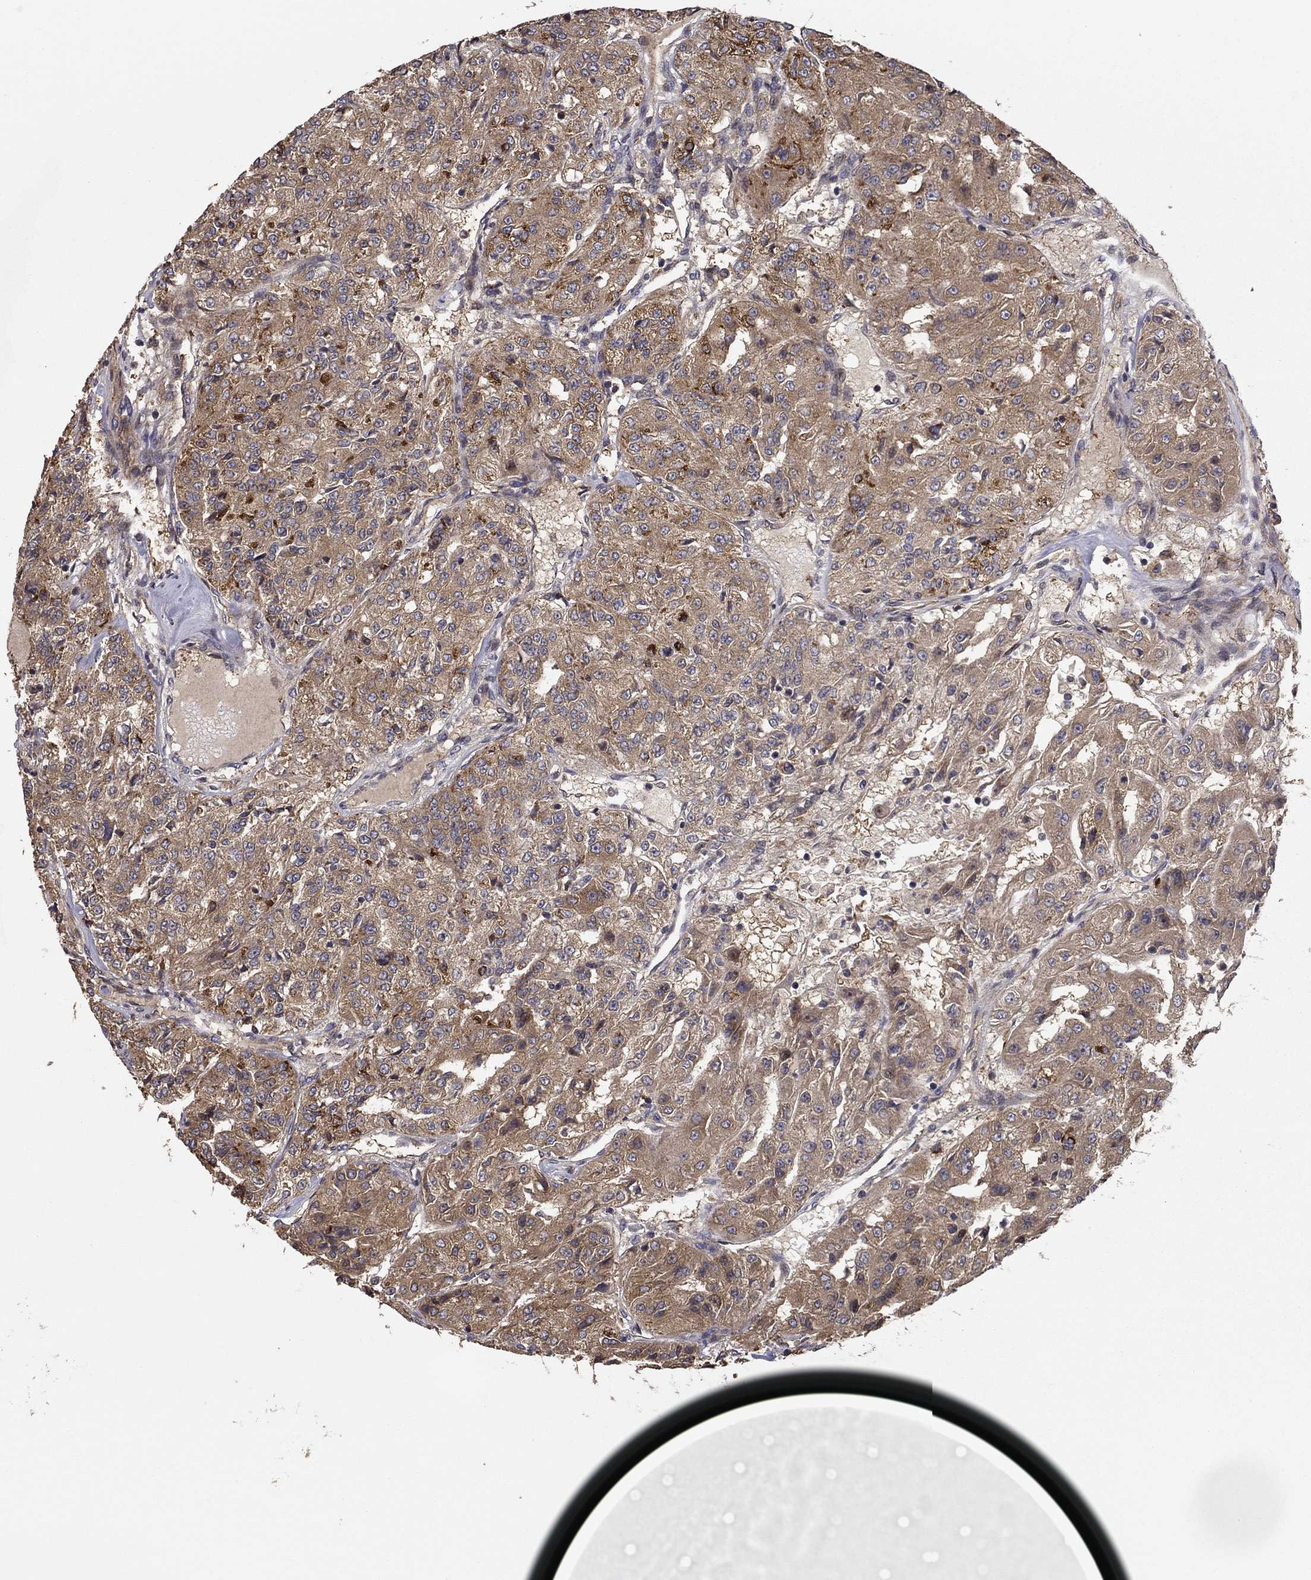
{"staining": {"intensity": "moderate", "quantity": "25%-75%", "location": "cytoplasmic/membranous"}, "tissue": "renal cancer", "cell_type": "Tumor cells", "image_type": "cancer", "snomed": [{"axis": "morphology", "description": "Adenocarcinoma, NOS"}, {"axis": "topography", "description": "Kidney"}], "caption": "IHC (DAB) staining of renal cancer reveals moderate cytoplasmic/membranous protein positivity in approximately 25%-75% of tumor cells. (IHC, brightfield microscopy, high magnification).", "gene": "BABAM2", "patient": {"sex": "female", "age": 63}}